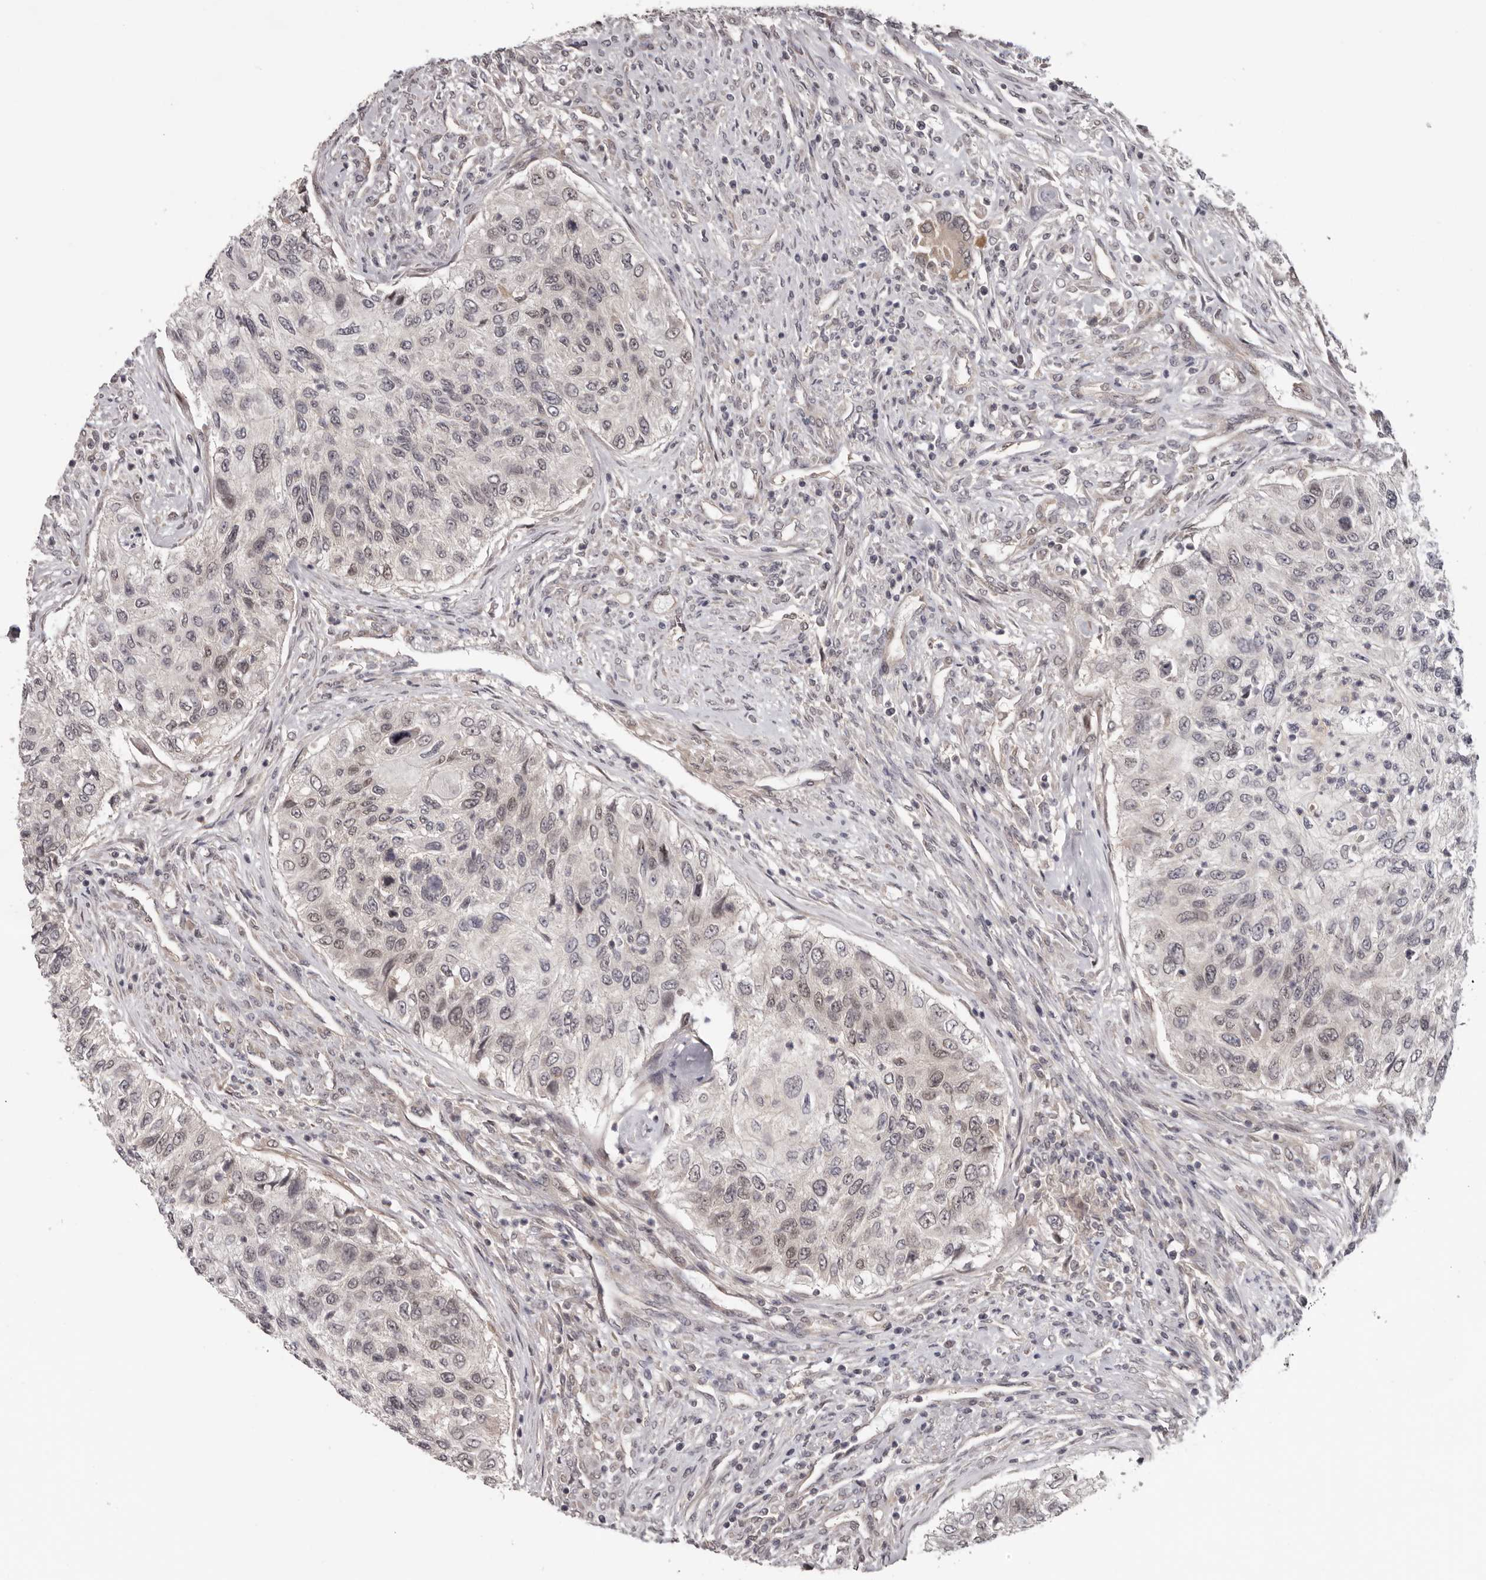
{"staining": {"intensity": "negative", "quantity": "none", "location": "none"}, "tissue": "urothelial cancer", "cell_type": "Tumor cells", "image_type": "cancer", "snomed": [{"axis": "morphology", "description": "Urothelial carcinoma, High grade"}, {"axis": "topography", "description": "Urinary bladder"}], "caption": "Immunohistochemical staining of human urothelial cancer shows no significant staining in tumor cells.", "gene": "TBX5", "patient": {"sex": "female", "age": 60}}